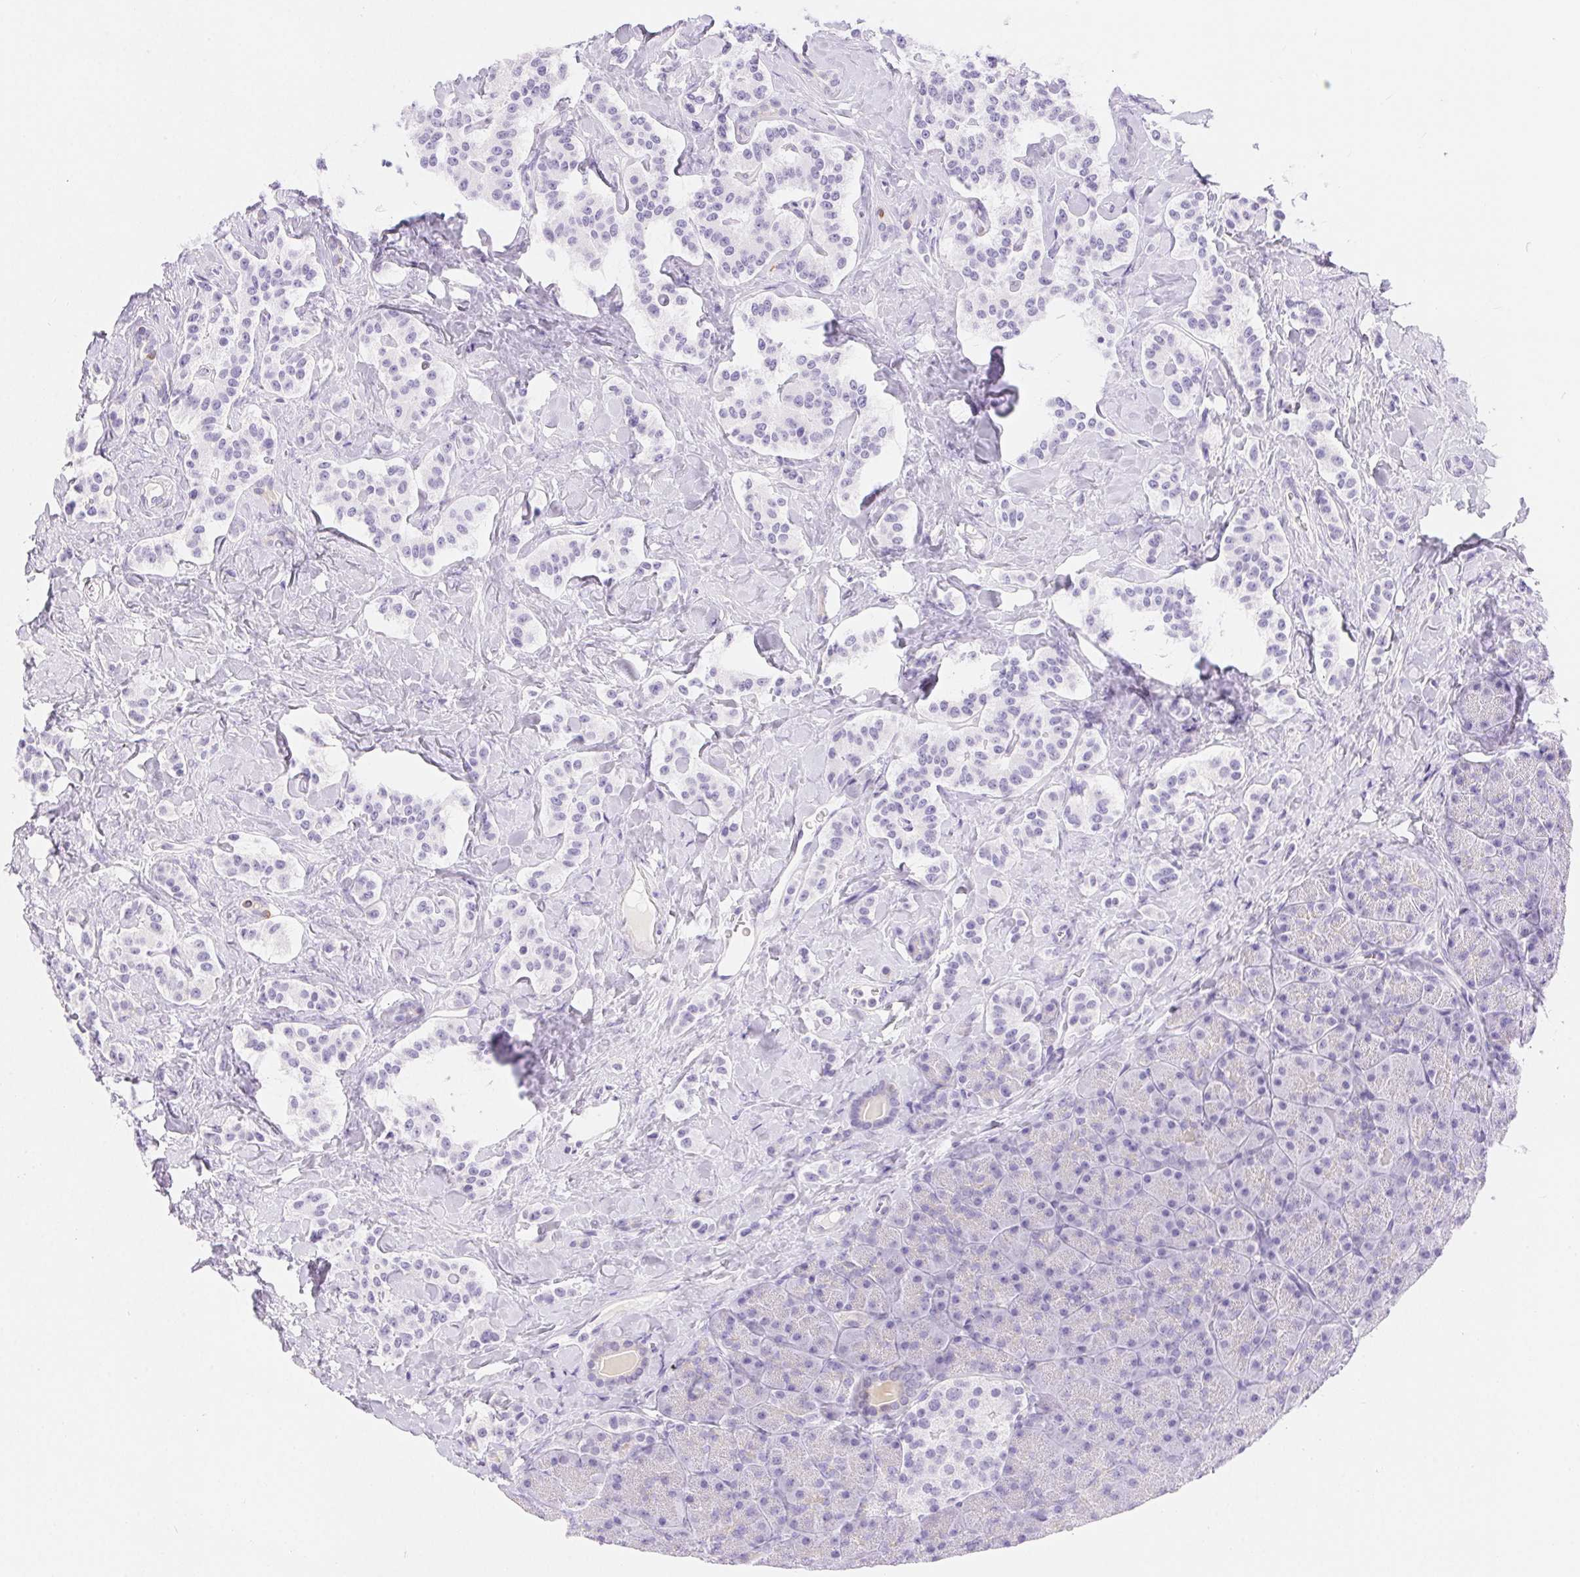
{"staining": {"intensity": "negative", "quantity": "none", "location": "none"}, "tissue": "carcinoid", "cell_type": "Tumor cells", "image_type": "cancer", "snomed": [{"axis": "morphology", "description": "Normal tissue, NOS"}, {"axis": "morphology", "description": "Carcinoid, malignant, NOS"}, {"axis": "topography", "description": "Pancreas"}], "caption": "DAB (3,3'-diaminobenzidine) immunohistochemical staining of human carcinoid displays no significant staining in tumor cells.", "gene": "CLDN16", "patient": {"sex": "male", "age": 36}}